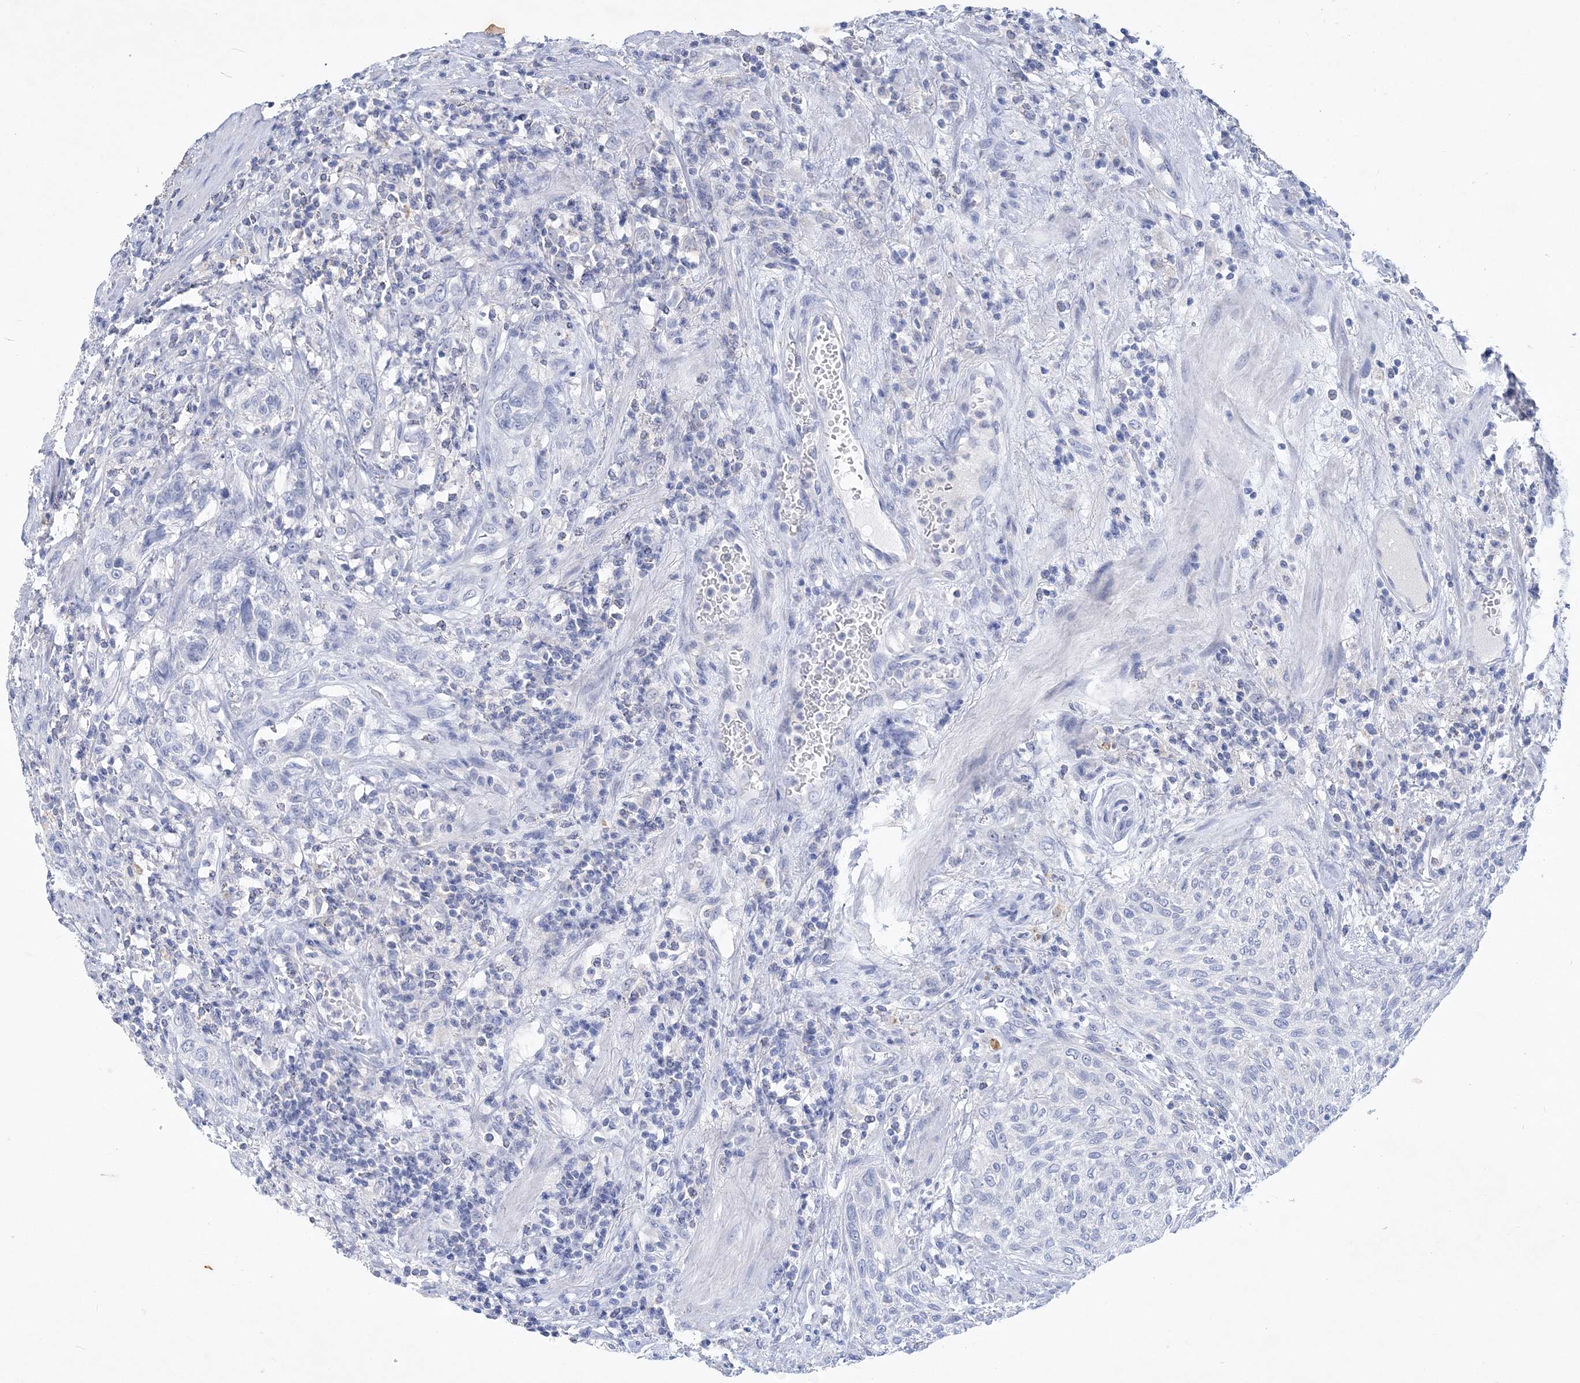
{"staining": {"intensity": "negative", "quantity": "none", "location": "none"}, "tissue": "urothelial cancer", "cell_type": "Tumor cells", "image_type": "cancer", "snomed": [{"axis": "morphology", "description": "Urothelial carcinoma, High grade"}, {"axis": "topography", "description": "Urinary bladder"}], "caption": "High-grade urothelial carcinoma was stained to show a protein in brown. There is no significant positivity in tumor cells. Brightfield microscopy of immunohistochemistry (IHC) stained with DAB (brown) and hematoxylin (blue), captured at high magnification.", "gene": "COPS8", "patient": {"sex": "male", "age": 35}}